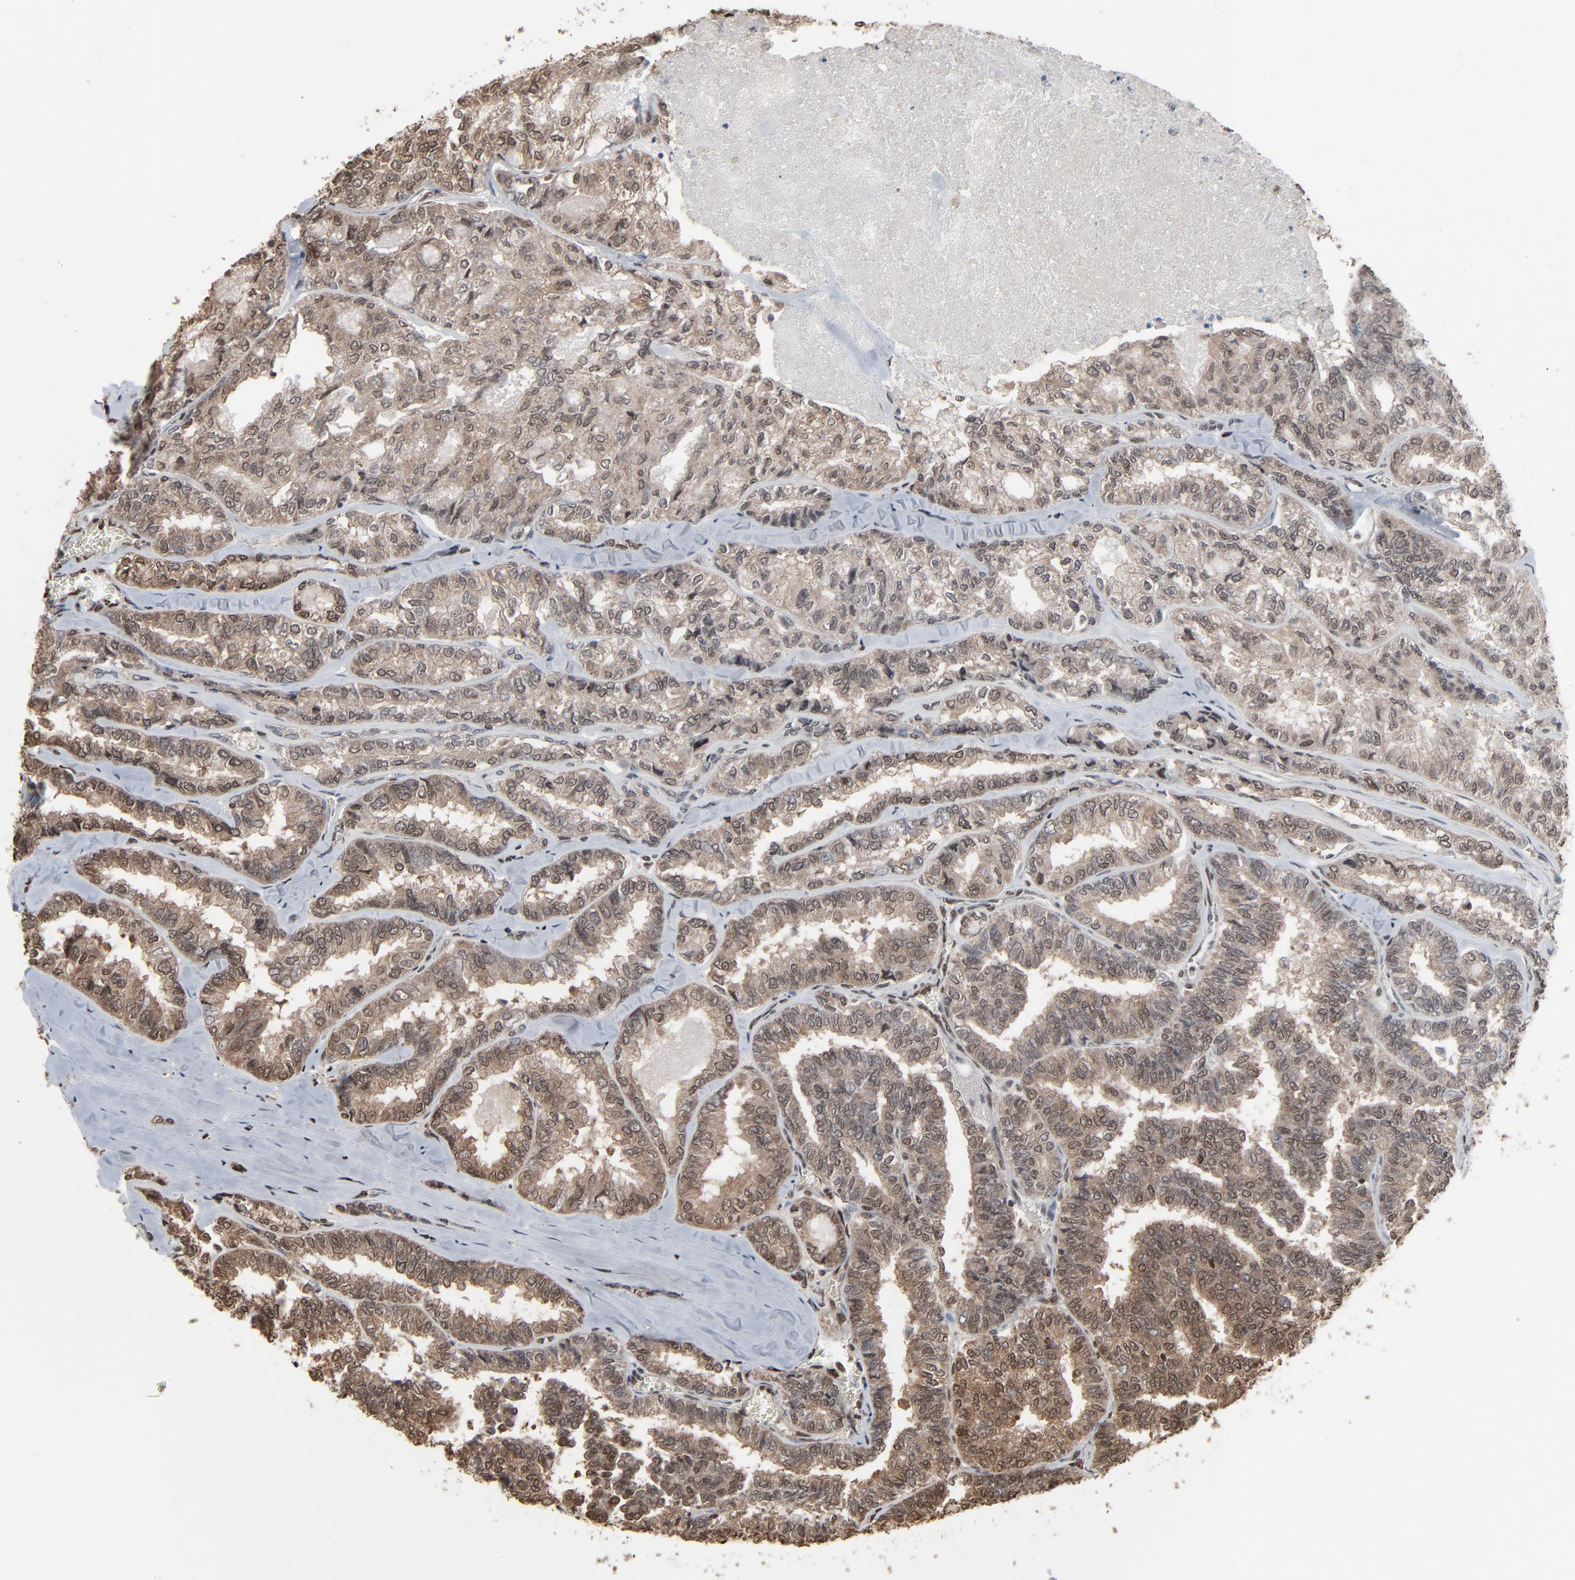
{"staining": {"intensity": "moderate", "quantity": ">75%", "location": "cytoplasmic/membranous,nuclear"}, "tissue": "thyroid cancer", "cell_type": "Tumor cells", "image_type": "cancer", "snomed": [{"axis": "morphology", "description": "Papillary adenocarcinoma, NOS"}, {"axis": "topography", "description": "Thyroid gland"}], "caption": "Immunohistochemistry of thyroid papillary adenocarcinoma displays medium levels of moderate cytoplasmic/membranous and nuclear staining in approximately >75% of tumor cells. Using DAB (3,3'-diaminobenzidine) (brown) and hematoxylin (blue) stains, captured at high magnification using brightfield microscopy.", "gene": "MEIS2", "patient": {"sex": "female", "age": 35}}